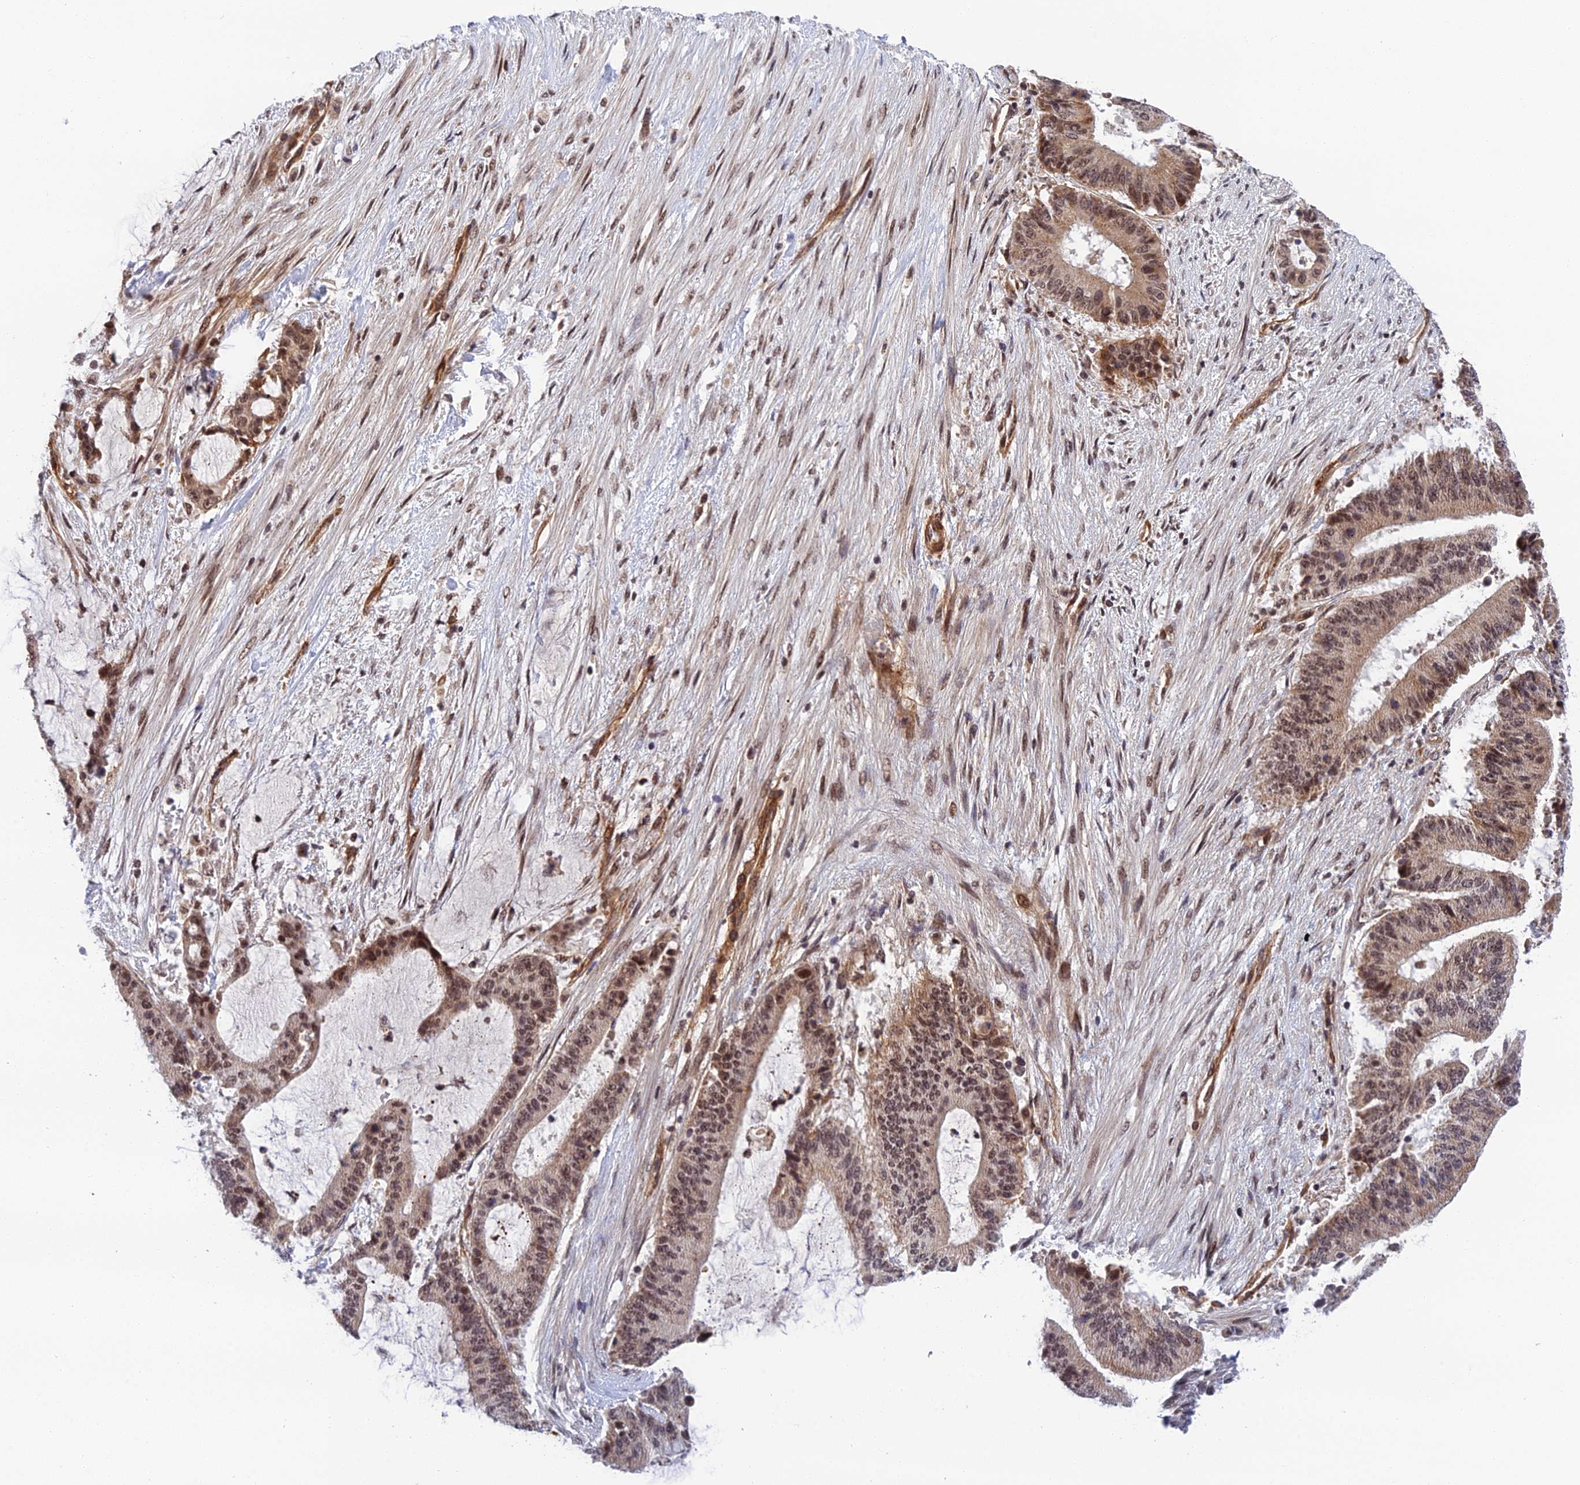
{"staining": {"intensity": "moderate", "quantity": ">75%", "location": "nuclear"}, "tissue": "liver cancer", "cell_type": "Tumor cells", "image_type": "cancer", "snomed": [{"axis": "morphology", "description": "Normal tissue, NOS"}, {"axis": "morphology", "description": "Cholangiocarcinoma"}, {"axis": "topography", "description": "Liver"}, {"axis": "topography", "description": "Peripheral nerve tissue"}], "caption": "Protein staining of liver cancer (cholangiocarcinoma) tissue displays moderate nuclear positivity in about >75% of tumor cells.", "gene": "REXO1", "patient": {"sex": "female", "age": 73}}